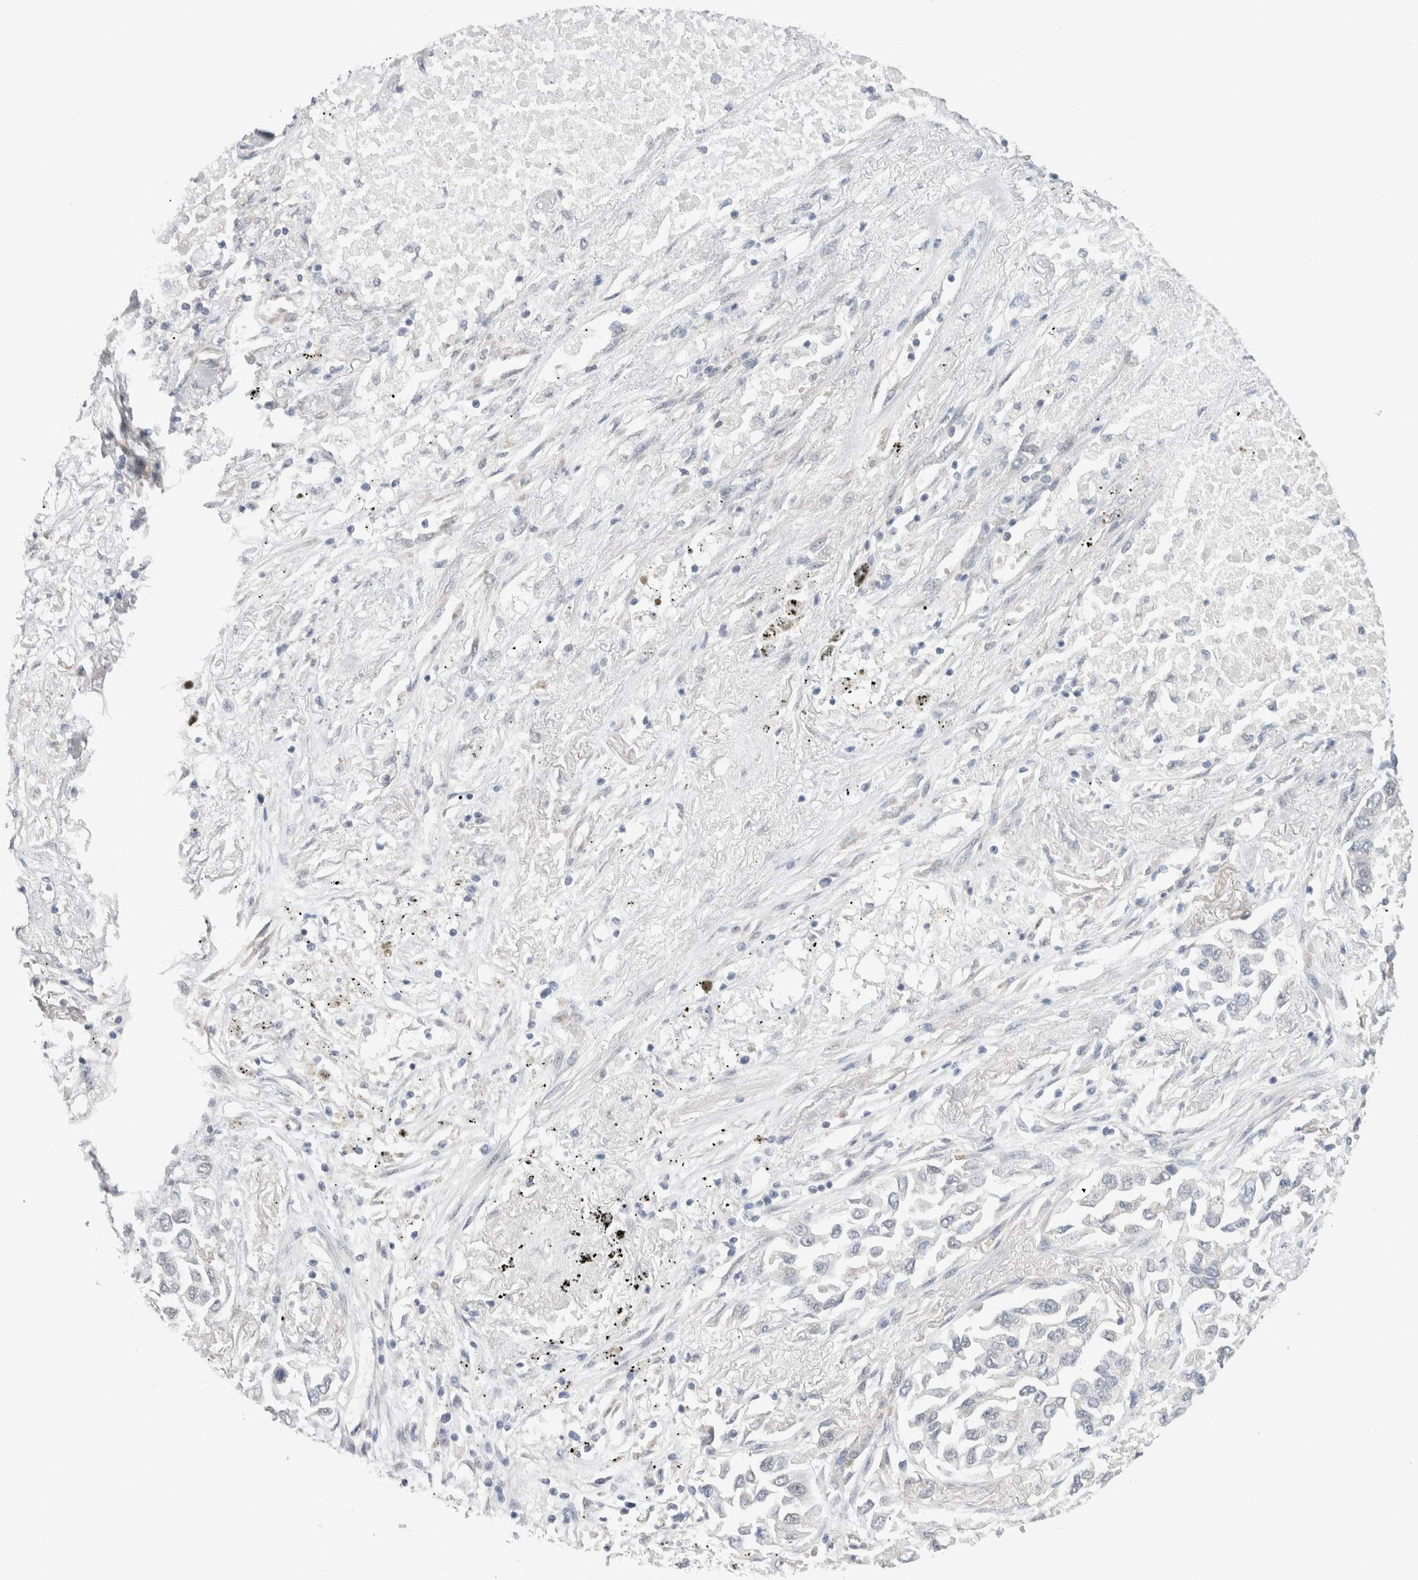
{"staining": {"intensity": "negative", "quantity": "none", "location": "none"}, "tissue": "lung cancer", "cell_type": "Tumor cells", "image_type": "cancer", "snomed": [{"axis": "morphology", "description": "Inflammation, NOS"}, {"axis": "morphology", "description": "Adenocarcinoma, NOS"}, {"axis": "topography", "description": "Lung"}], "caption": "Immunohistochemistry of lung adenocarcinoma demonstrates no positivity in tumor cells.", "gene": "NDOR1", "patient": {"sex": "male", "age": 63}}